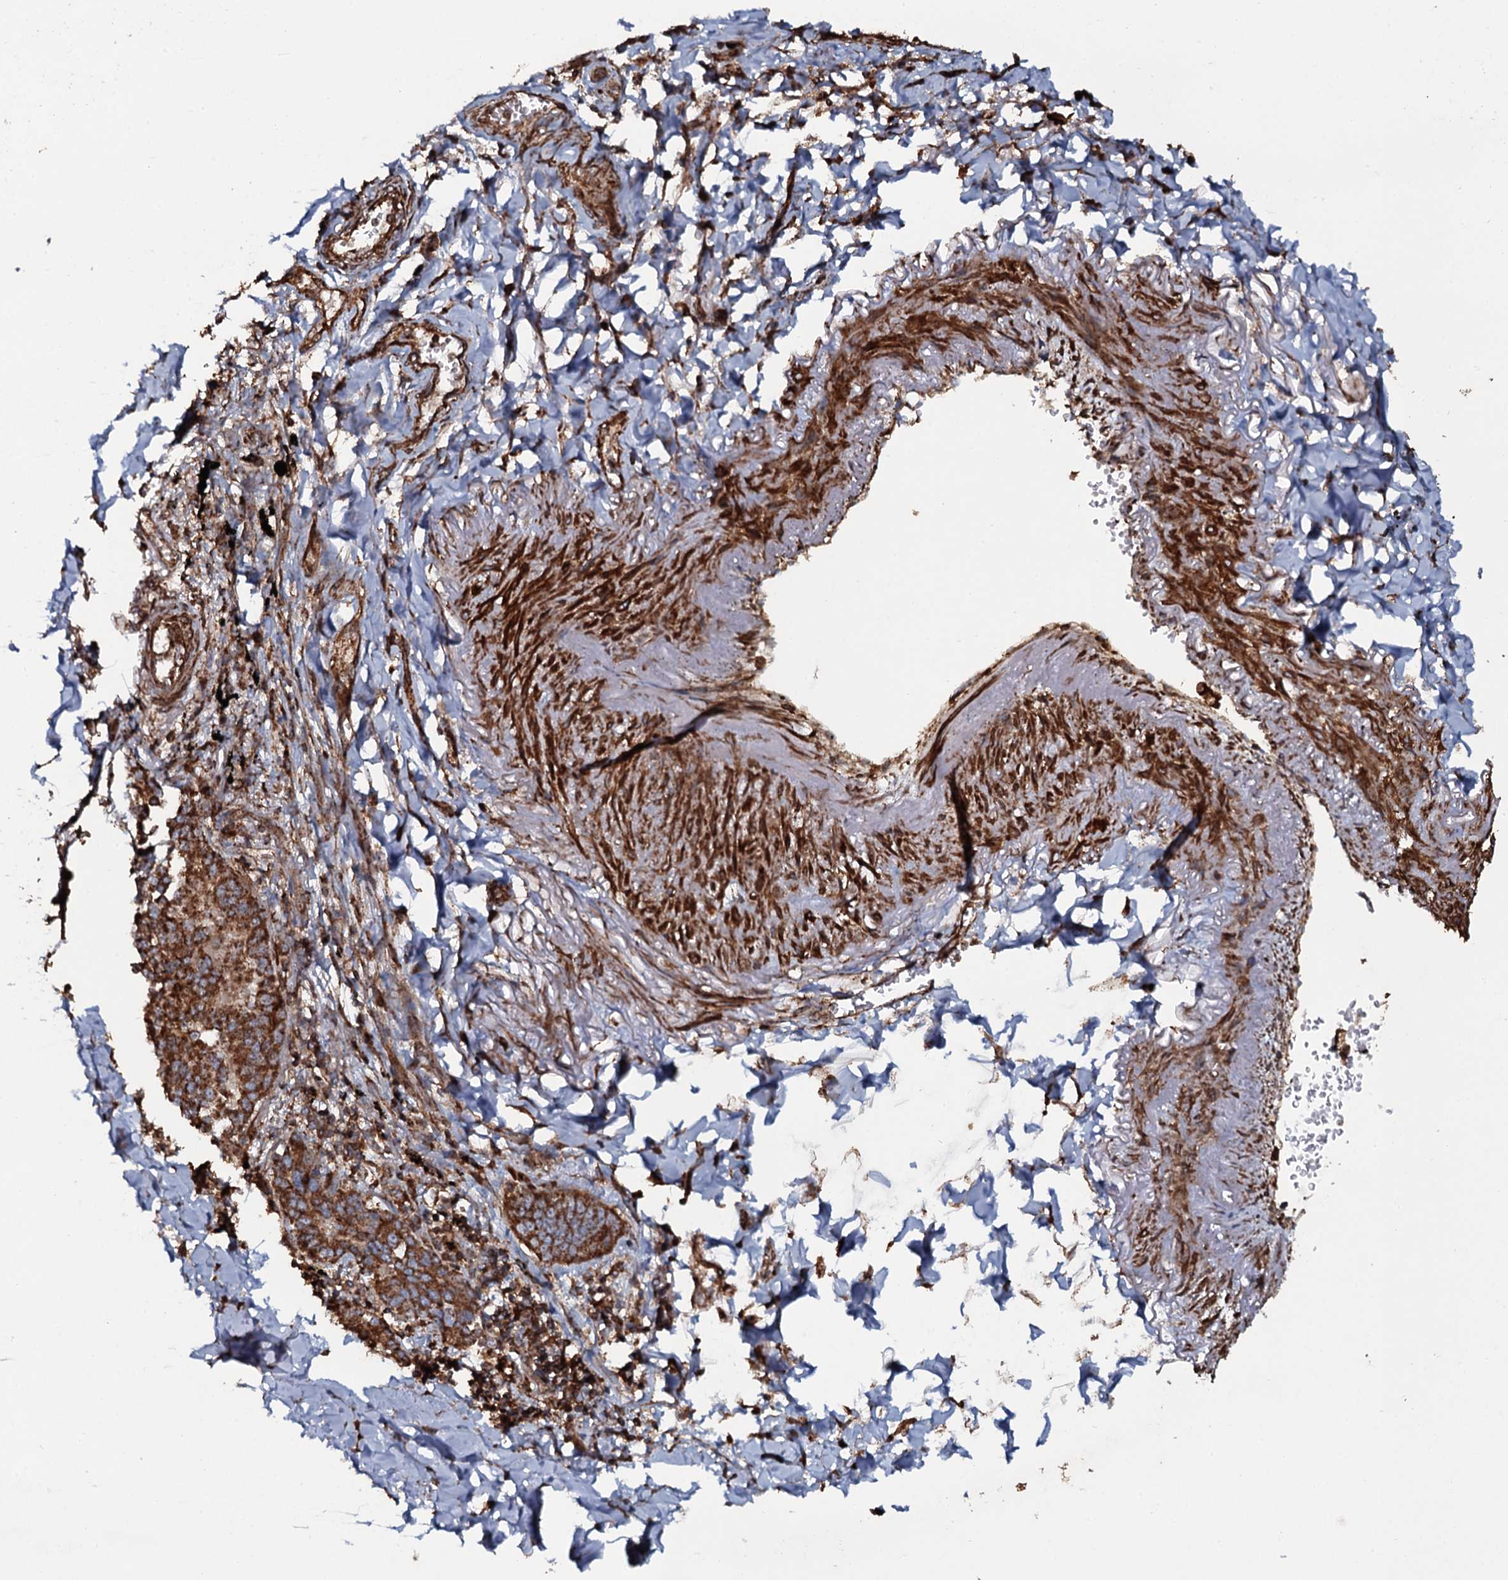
{"staining": {"intensity": "strong", "quantity": ">75%", "location": "cytoplasmic/membranous"}, "tissue": "lung cancer", "cell_type": "Tumor cells", "image_type": "cancer", "snomed": [{"axis": "morphology", "description": "Adenocarcinoma, NOS"}, {"axis": "topography", "description": "Lung"}], "caption": "Protein expression analysis of lung adenocarcinoma reveals strong cytoplasmic/membranous positivity in about >75% of tumor cells.", "gene": "VWA8", "patient": {"sex": "male", "age": 67}}